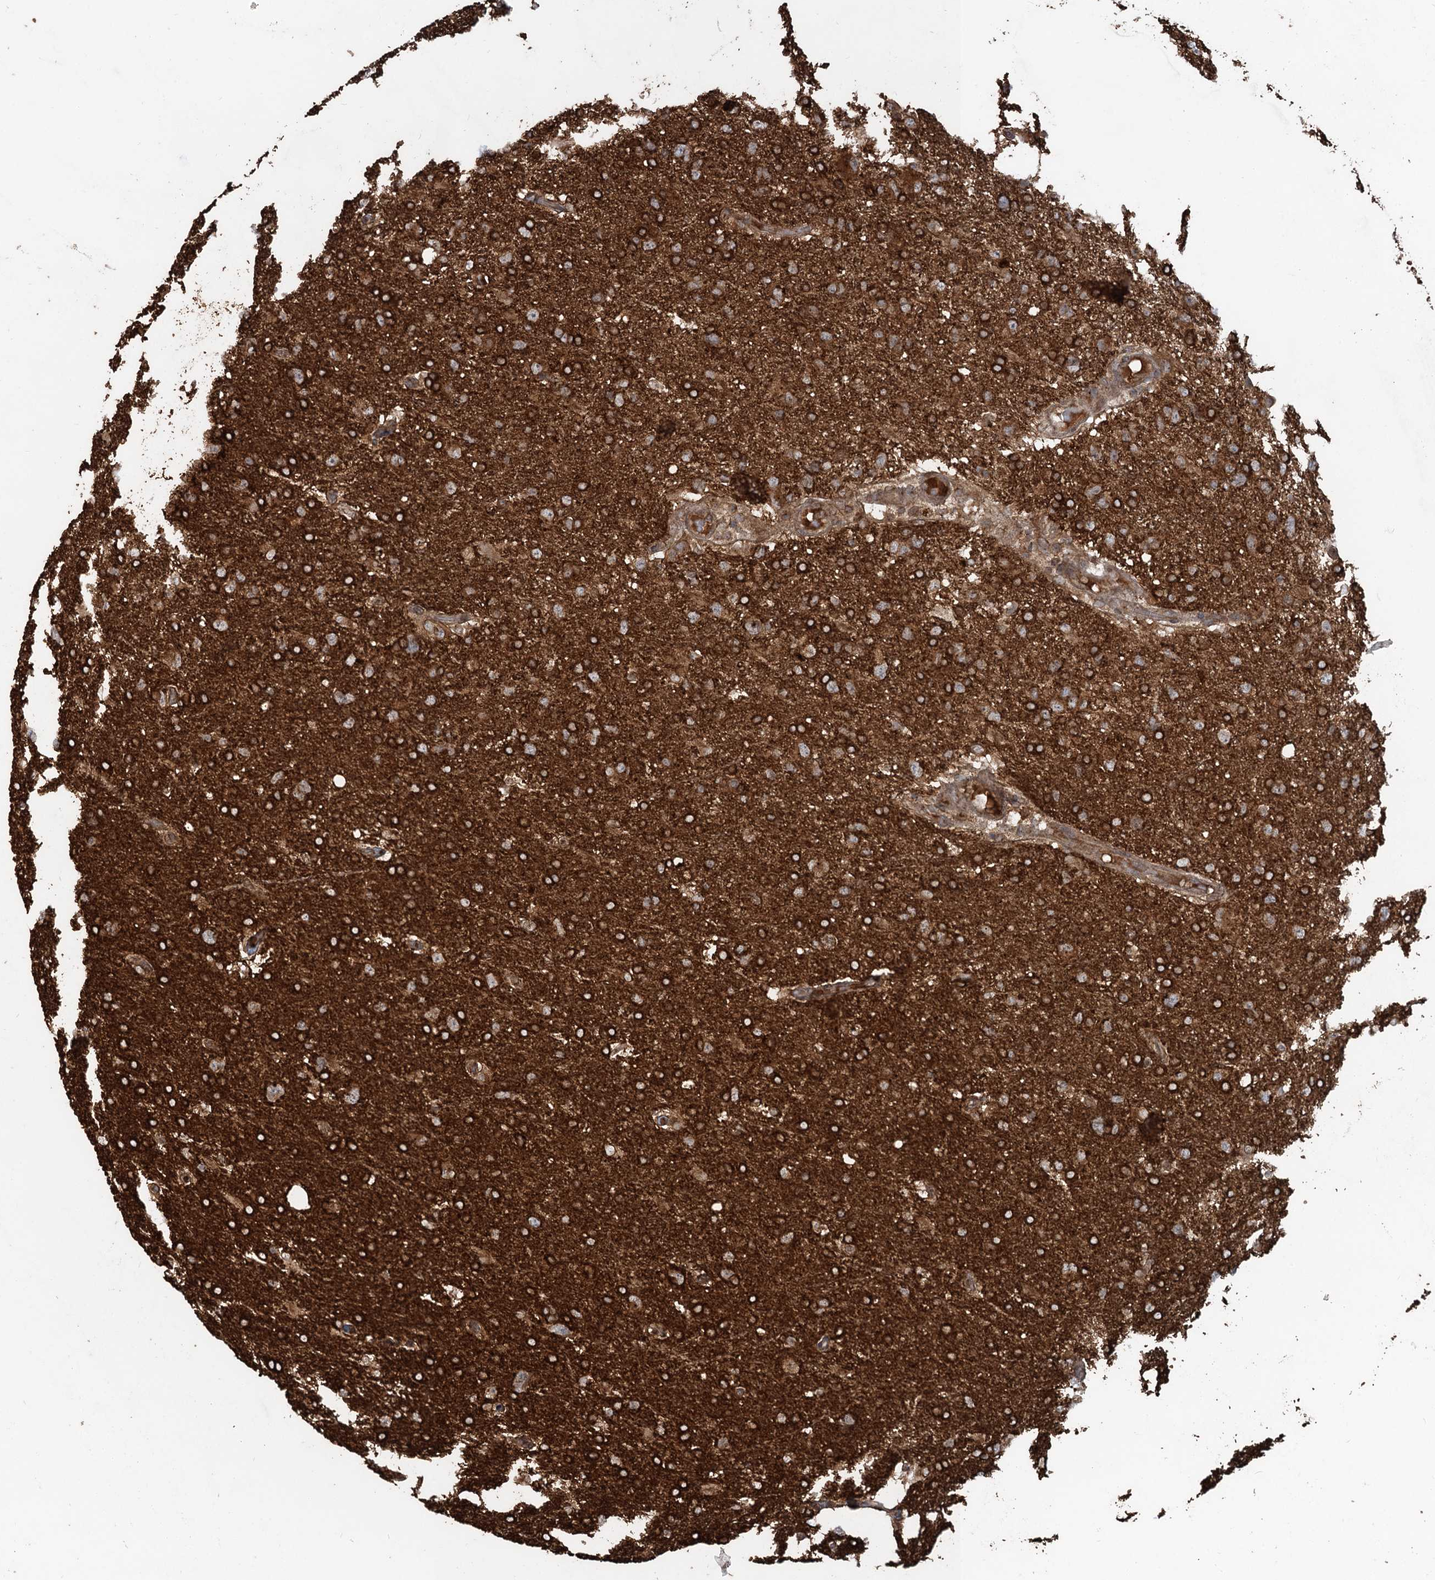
{"staining": {"intensity": "strong", "quantity": ">75%", "location": "cytoplasmic/membranous"}, "tissue": "glioma", "cell_type": "Tumor cells", "image_type": "cancer", "snomed": [{"axis": "morphology", "description": "Glioma, malignant, High grade"}, {"axis": "topography", "description": "Brain"}], "caption": "Immunohistochemistry of malignant glioma (high-grade) shows high levels of strong cytoplasmic/membranous staining in about >75% of tumor cells. Using DAB (brown) and hematoxylin (blue) stains, captured at high magnification using brightfield microscopy.", "gene": "GLE1", "patient": {"sex": "male", "age": 61}}